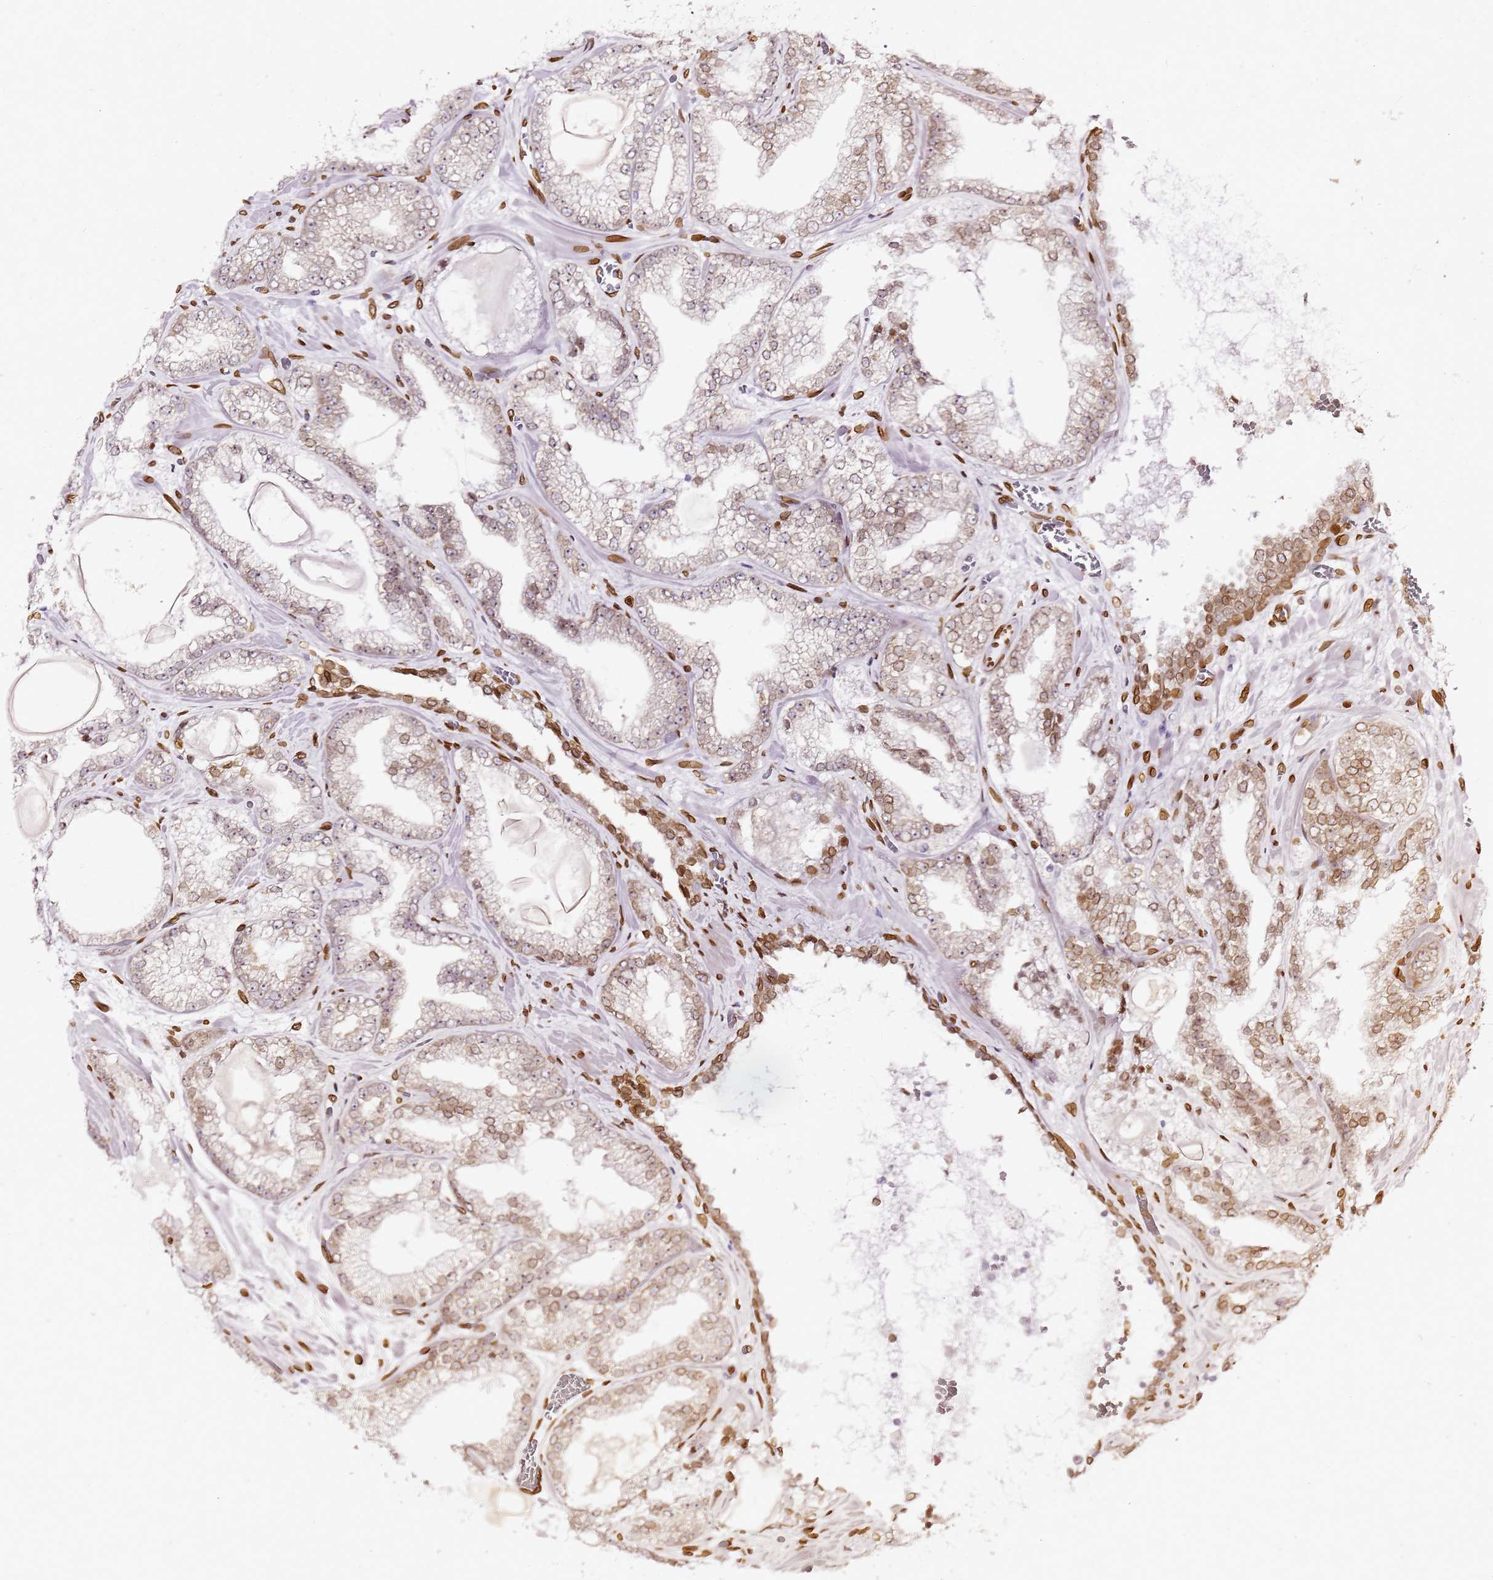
{"staining": {"intensity": "moderate", "quantity": "25%-75%", "location": "cytoplasmic/membranous,nuclear"}, "tissue": "prostate cancer", "cell_type": "Tumor cells", "image_type": "cancer", "snomed": [{"axis": "morphology", "description": "Adenocarcinoma, Low grade"}, {"axis": "topography", "description": "Prostate"}], "caption": "Immunohistochemistry staining of prostate cancer, which displays medium levels of moderate cytoplasmic/membranous and nuclear expression in approximately 25%-75% of tumor cells indicating moderate cytoplasmic/membranous and nuclear protein expression. The staining was performed using DAB (3,3'-diaminobenzidine) (brown) for protein detection and nuclei were counterstained in hematoxylin (blue).", "gene": "C6orf141", "patient": {"sex": "male", "age": 57}}